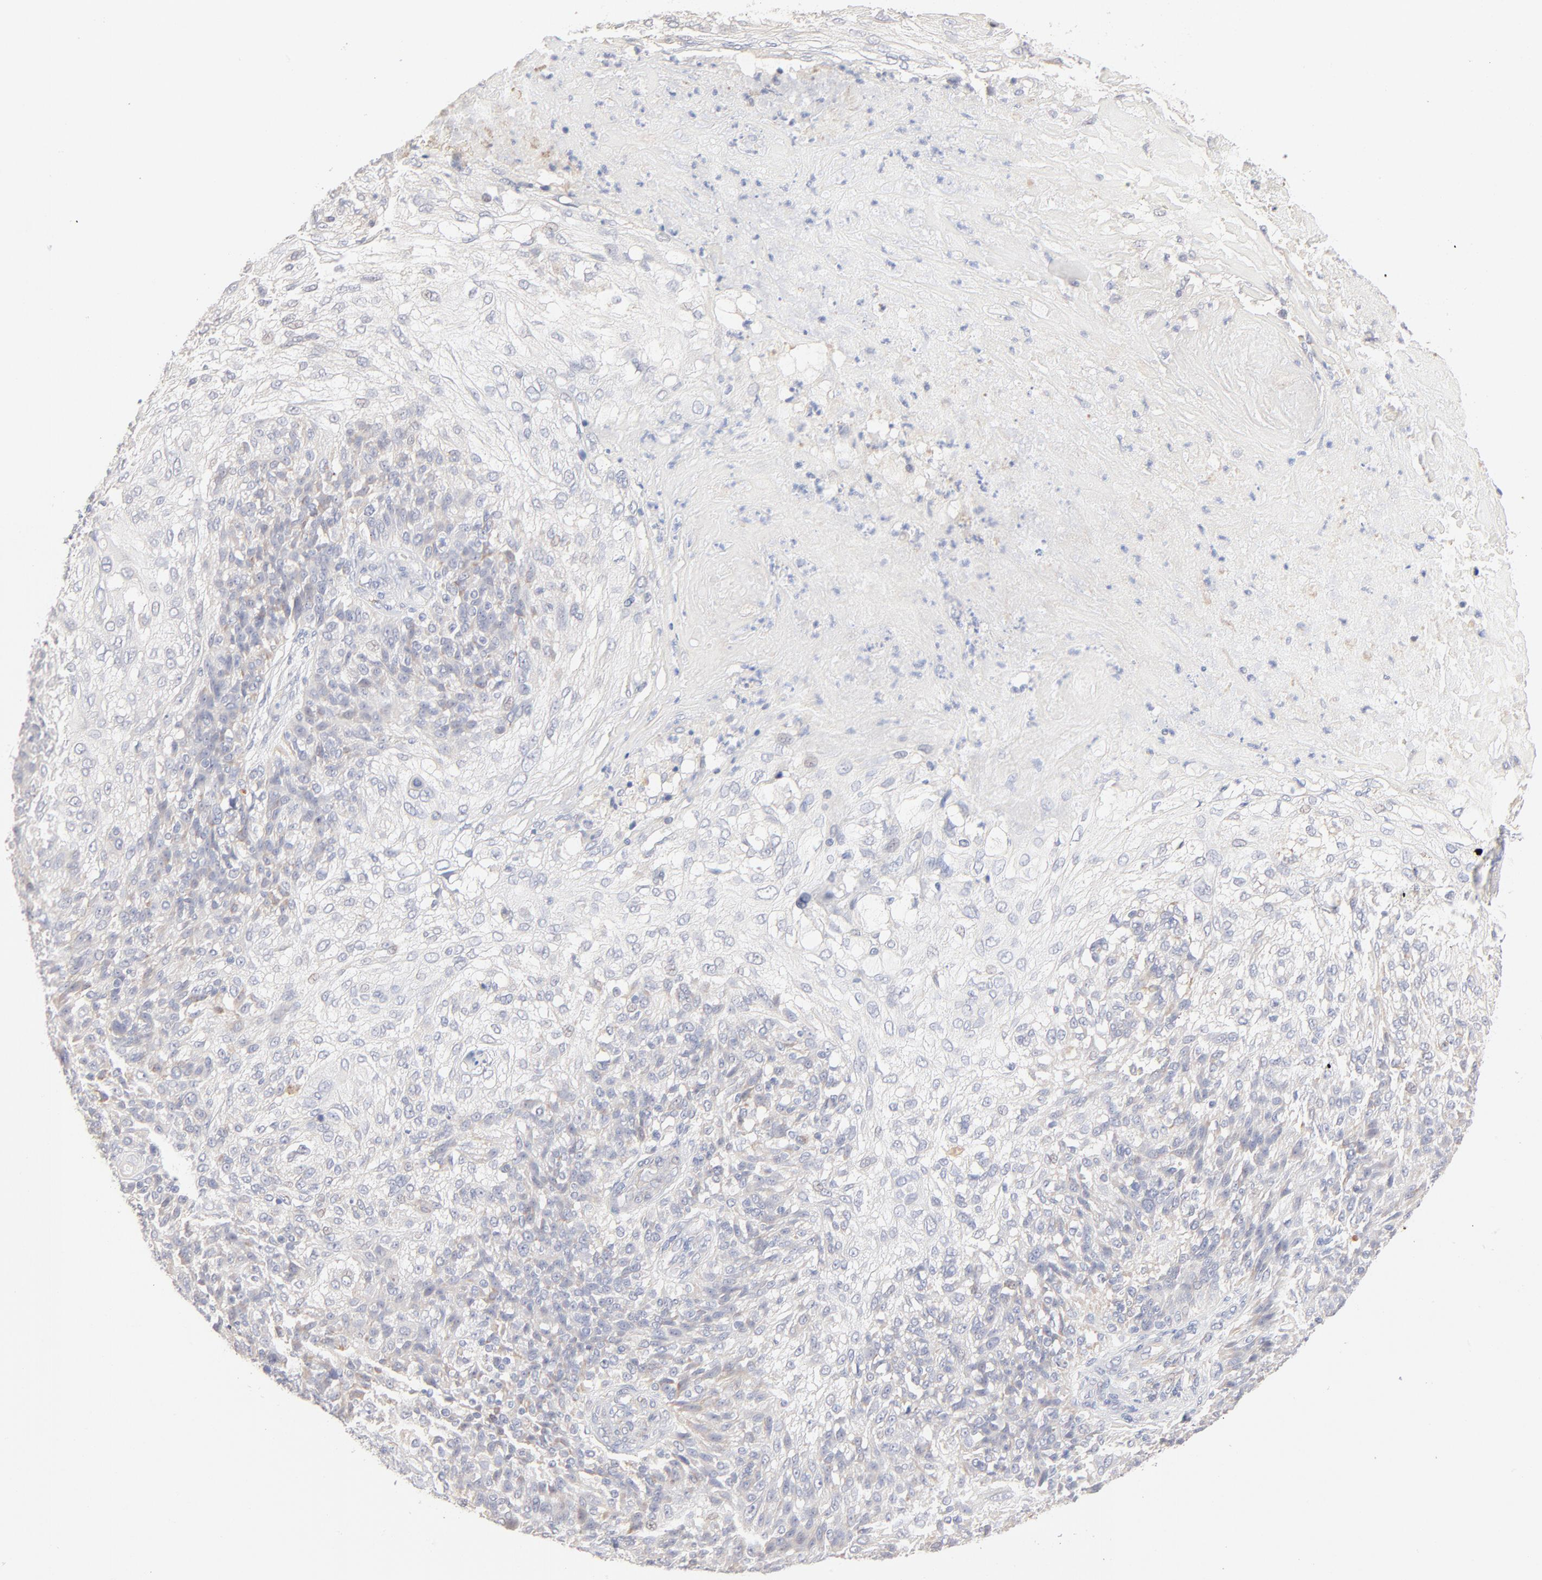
{"staining": {"intensity": "negative", "quantity": "none", "location": "none"}, "tissue": "skin cancer", "cell_type": "Tumor cells", "image_type": "cancer", "snomed": [{"axis": "morphology", "description": "Normal tissue, NOS"}, {"axis": "morphology", "description": "Squamous cell carcinoma, NOS"}, {"axis": "topography", "description": "Skin"}], "caption": "The IHC photomicrograph has no significant staining in tumor cells of skin cancer (squamous cell carcinoma) tissue.", "gene": "SPTB", "patient": {"sex": "female", "age": 83}}